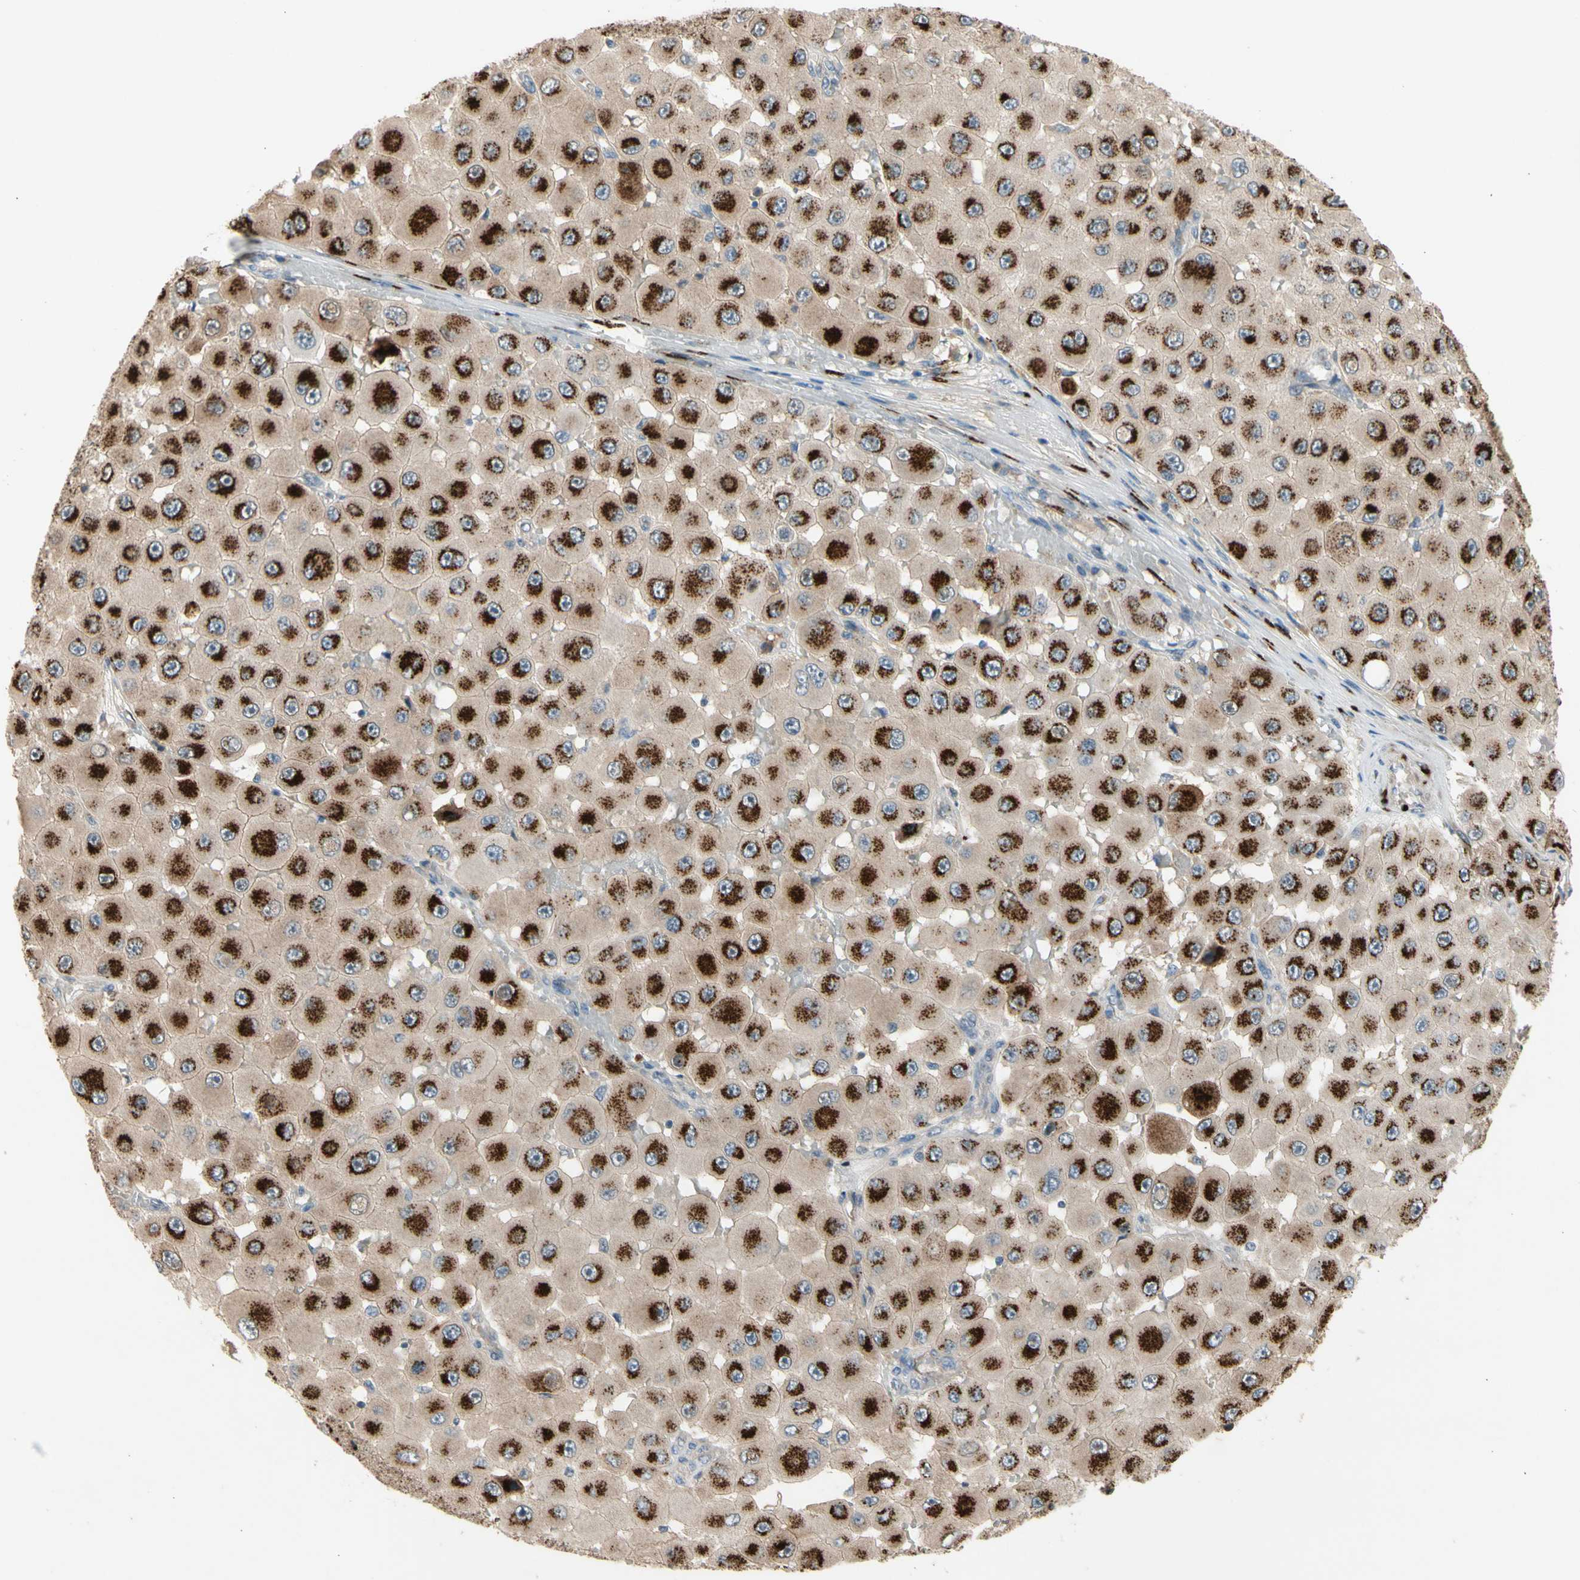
{"staining": {"intensity": "strong", "quantity": ">75%", "location": "cytoplasmic/membranous"}, "tissue": "melanoma", "cell_type": "Tumor cells", "image_type": "cancer", "snomed": [{"axis": "morphology", "description": "Malignant melanoma, NOS"}, {"axis": "topography", "description": "Skin"}], "caption": "Immunohistochemical staining of malignant melanoma exhibits strong cytoplasmic/membranous protein positivity in about >75% of tumor cells.", "gene": "GALNT5", "patient": {"sex": "female", "age": 81}}